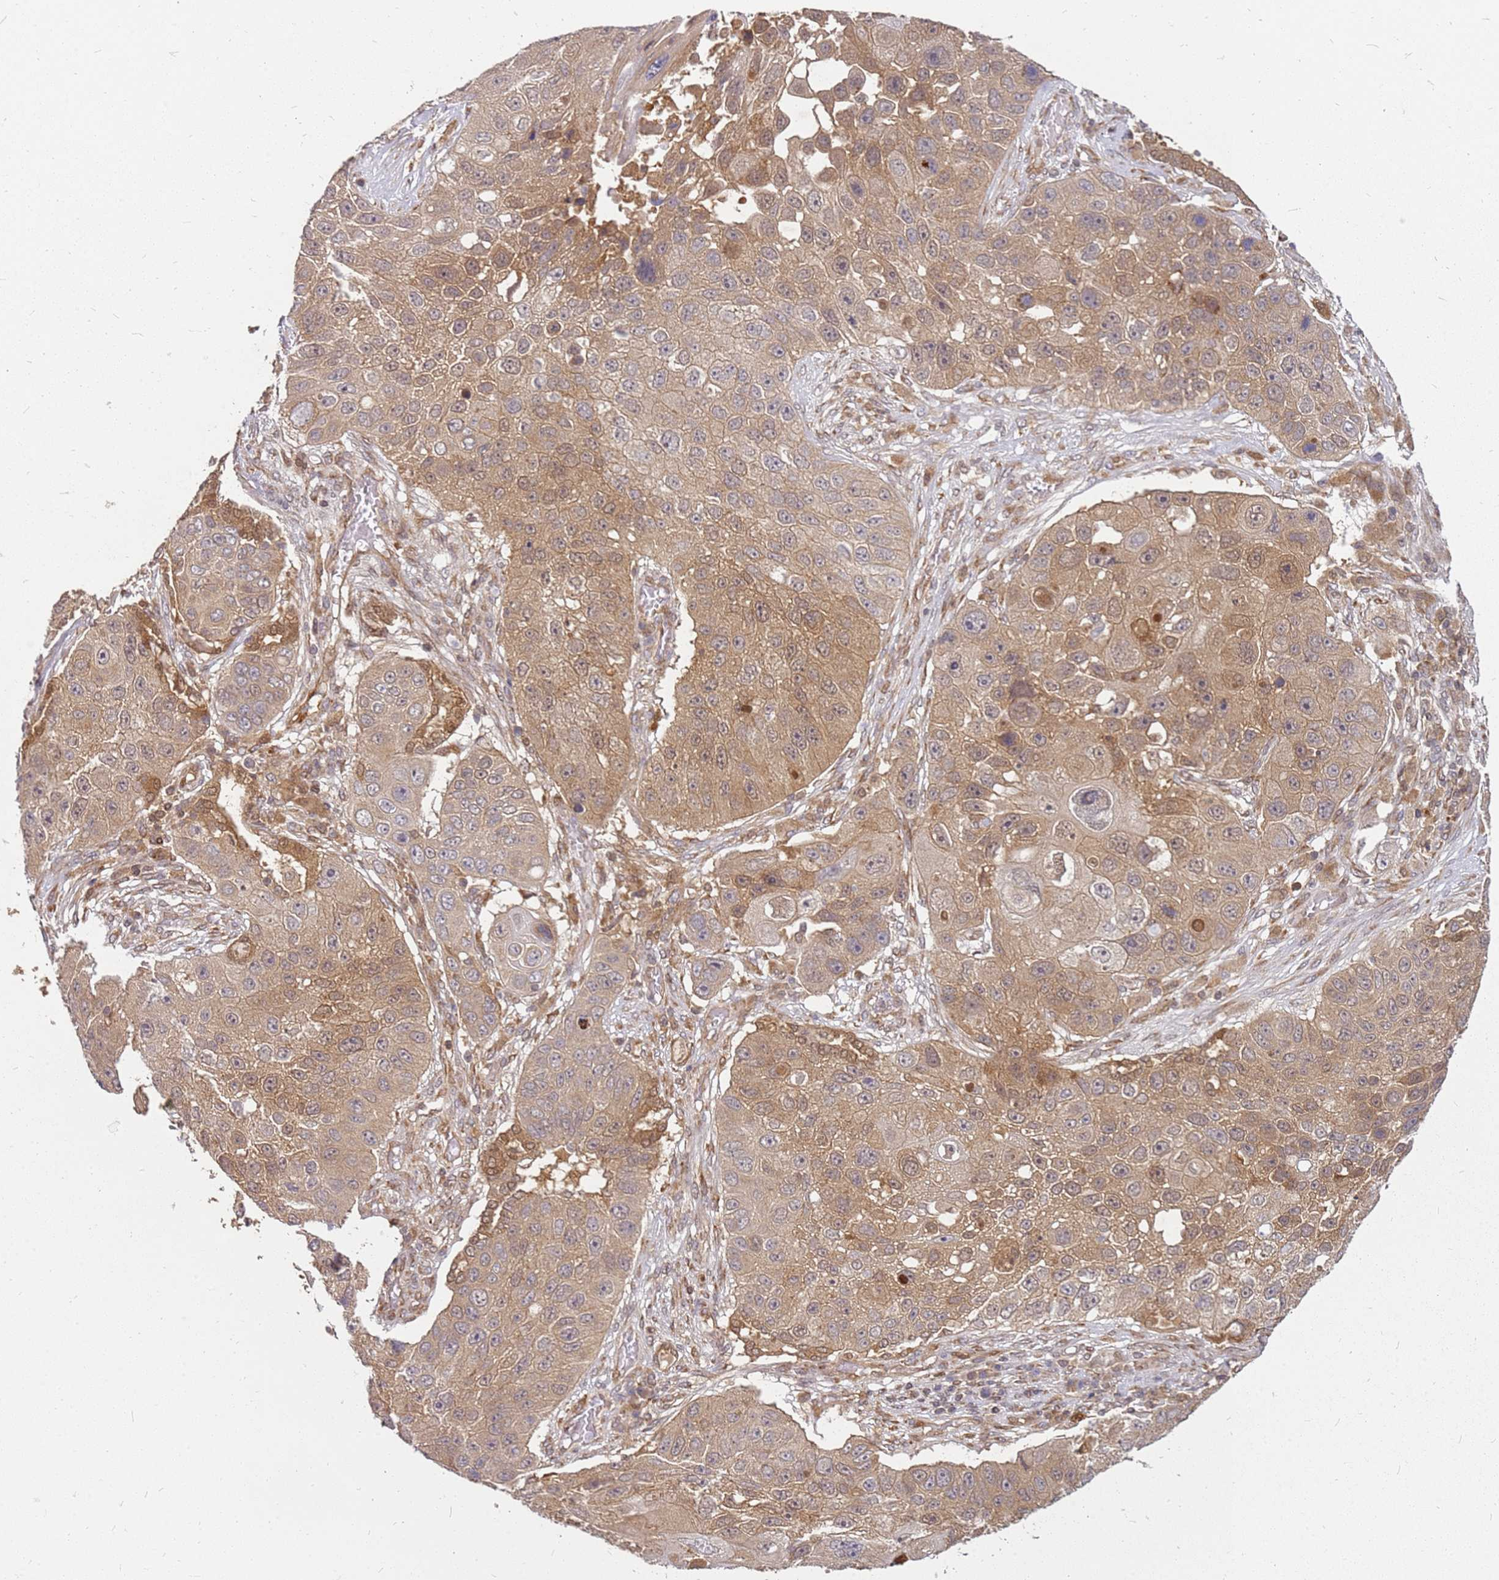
{"staining": {"intensity": "moderate", "quantity": ">75%", "location": "cytoplasmic/membranous,nuclear"}, "tissue": "lung cancer", "cell_type": "Tumor cells", "image_type": "cancer", "snomed": [{"axis": "morphology", "description": "Squamous cell carcinoma, NOS"}, {"axis": "topography", "description": "Lung"}], "caption": "A histopathology image showing moderate cytoplasmic/membranous and nuclear staining in about >75% of tumor cells in lung cancer, as visualized by brown immunohistochemical staining.", "gene": "NUDT14", "patient": {"sex": "male", "age": 61}}